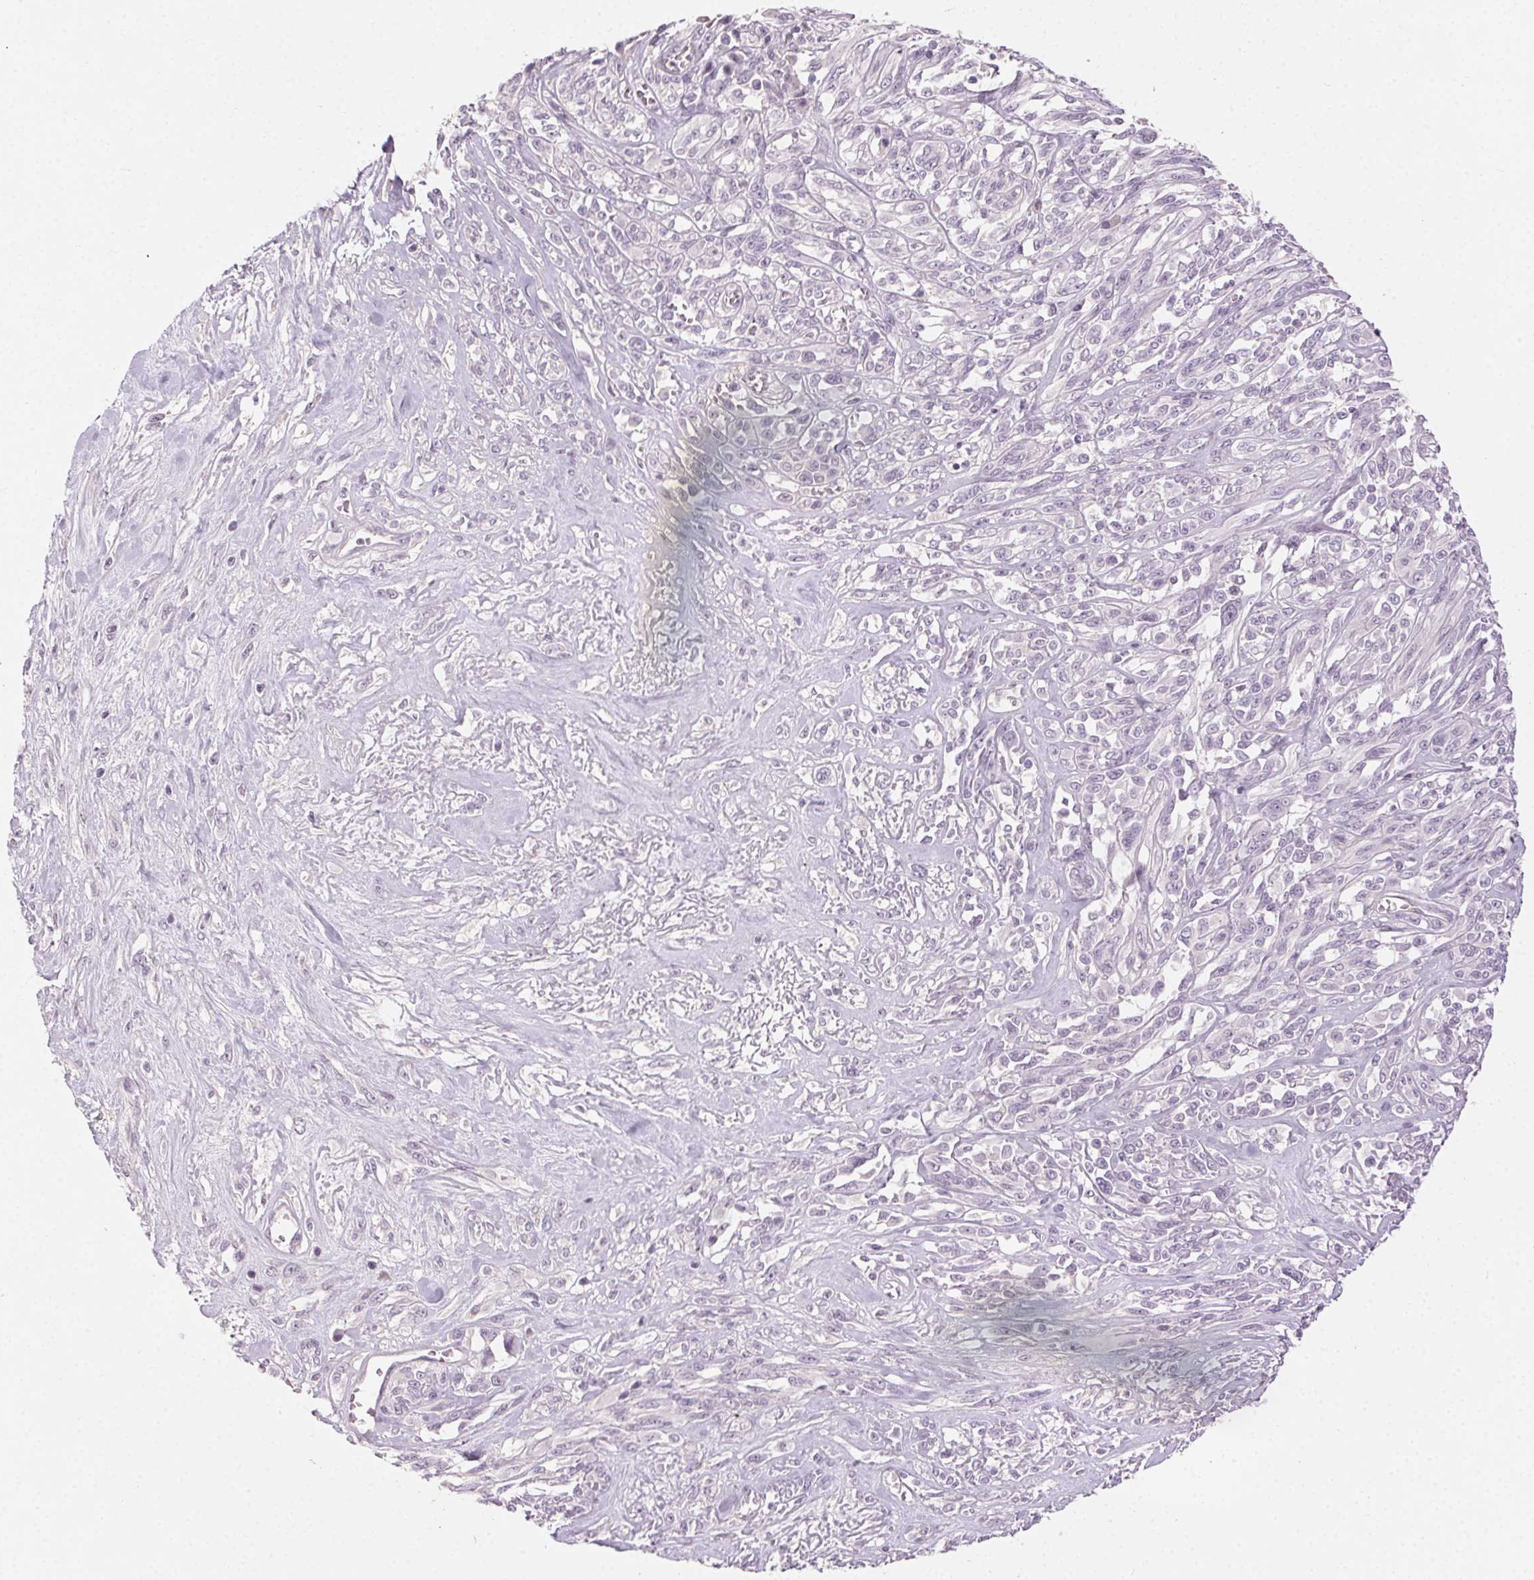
{"staining": {"intensity": "negative", "quantity": "none", "location": "none"}, "tissue": "melanoma", "cell_type": "Tumor cells", "image_type": "cancer", "snomed": [{"axis": "morphology", "description": "Malignant melanoma, NOS"}, {"axis": "topography", "description": "Skin"}], "caption": "Immunohistochemistry micrograph of neoplastic tissue: melanoma stained with DAB displays no significant protein expression in tumor cells.", "gene": "CLTRN", "patient": {"sex": "female", "age": 91}}